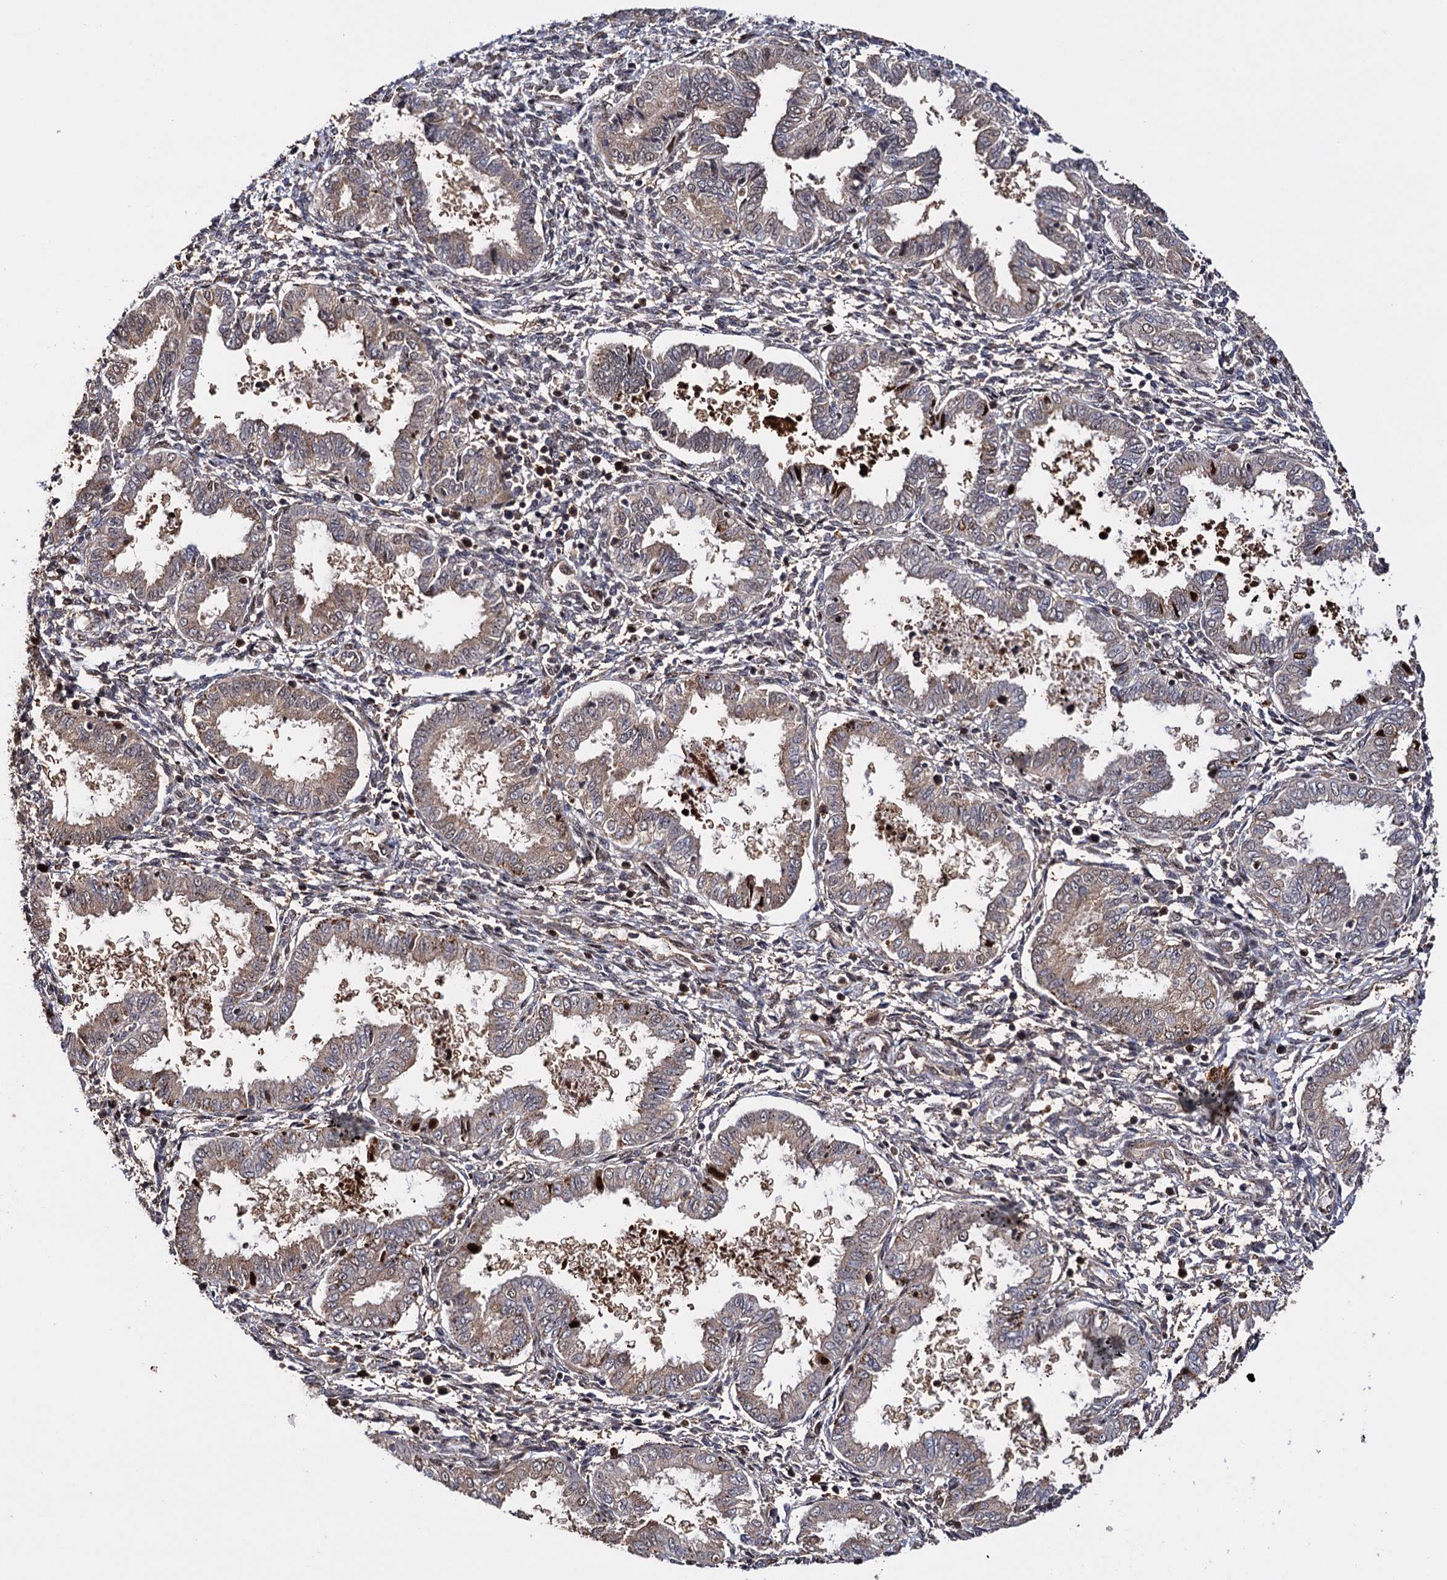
{"staining": {"intensity": "weak", "quantity": "<25%", "location": "cytoplasmic/membranous"}, "tissue": "endometrium", "cell_type": "Cells in endometrial stroma", "image_type": "normal", "snomed": [{"axis": "morphology", "description": "Normal tissue, NOS"}, {"axis": "topography", "description": "Endometrium"}], "caption": "The micrograph exhibits no staining of cells in endometrial stroma in unremarkable endometrium. The staining was performed using DAB (3,3'-diaminobenzidine) to visualize the protein expression in brown, while the nuclei were stained in blue with hematoxylin (Magnification: 20x).", "gene": "PIGB", "patient": {"sex": "female", "age": 33}}